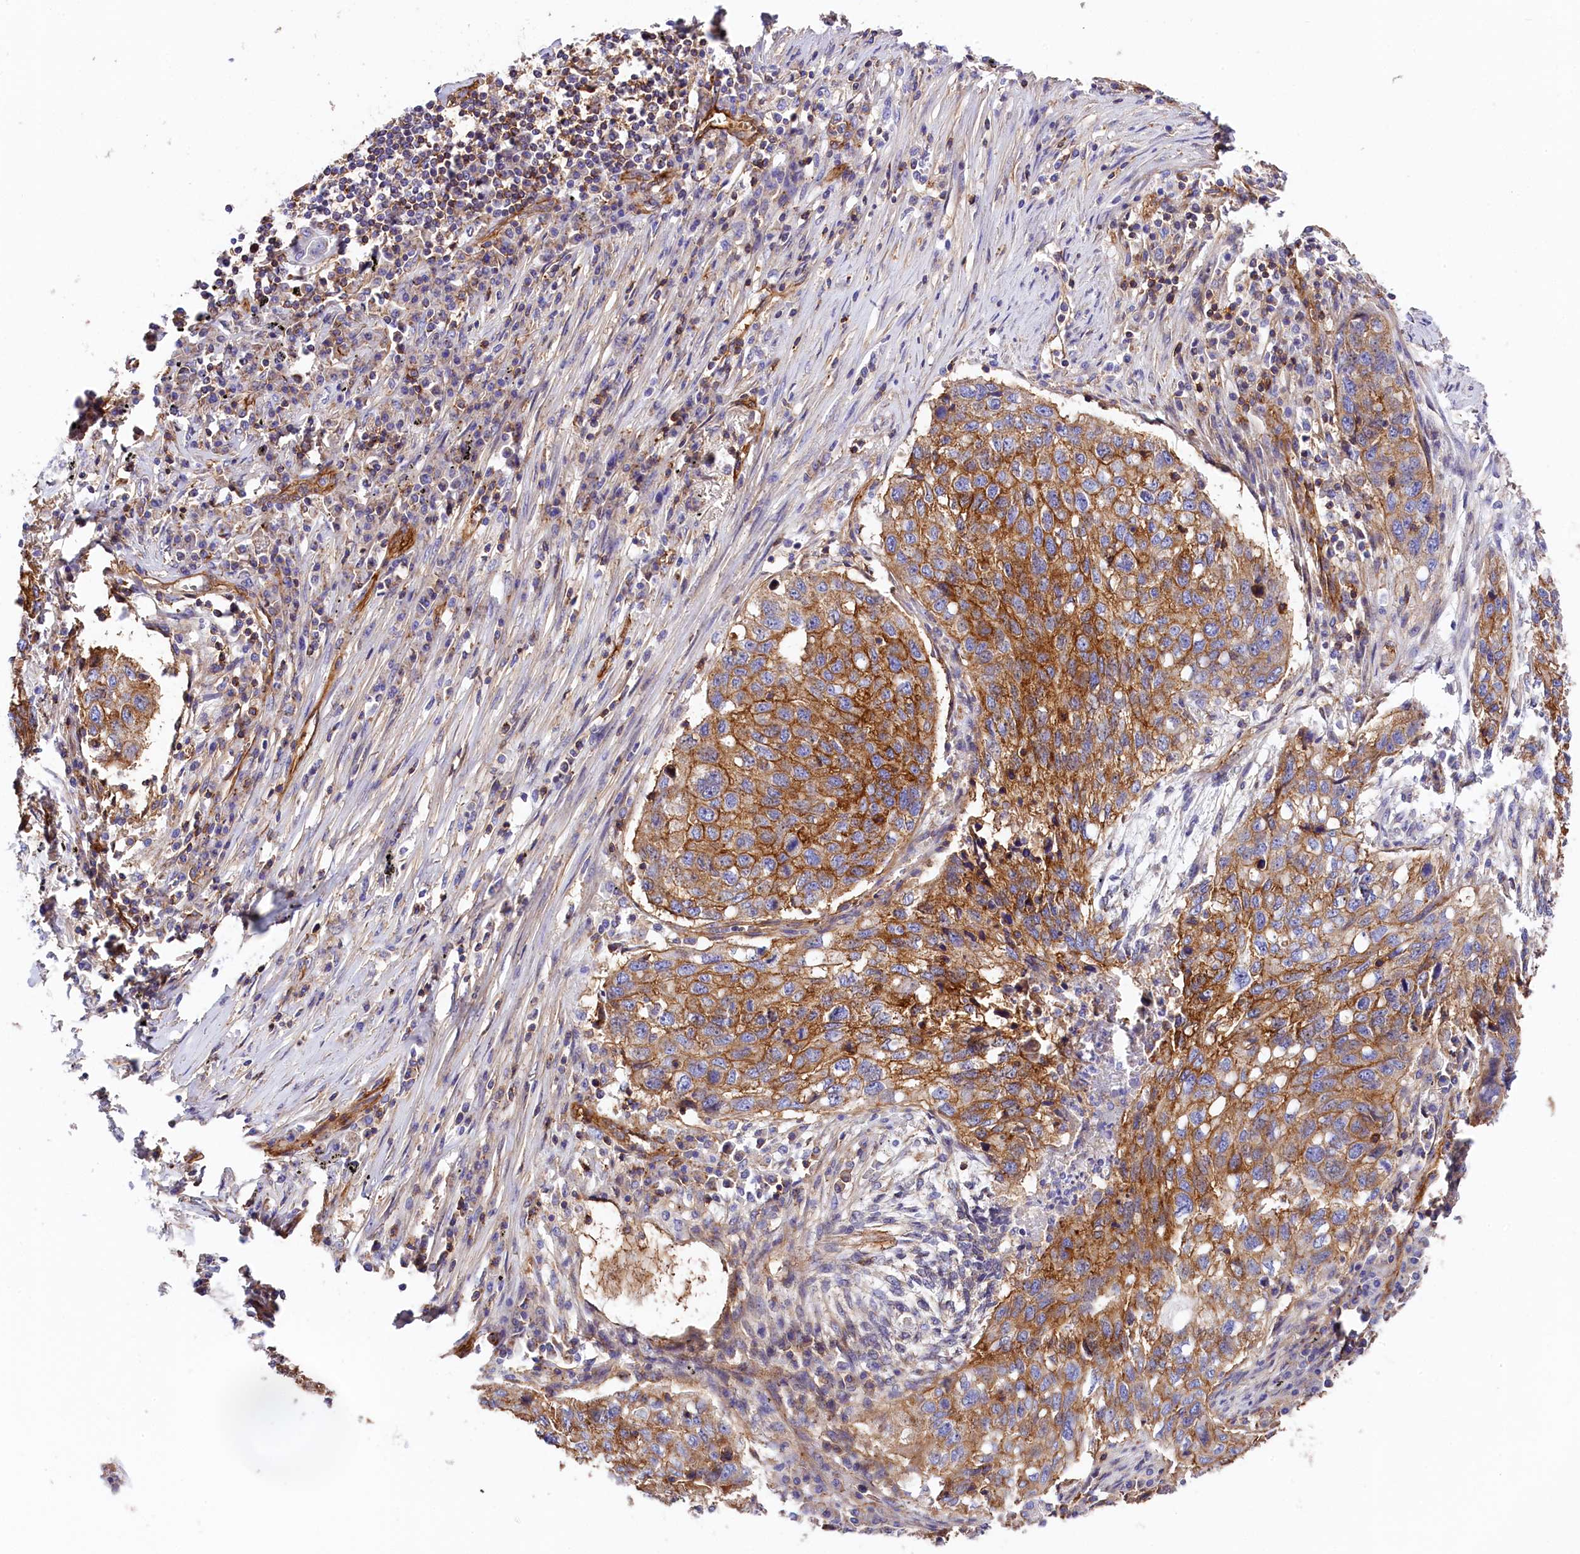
{"staining": {"intensity": "moderate", "quantity": ">75%", "location": "cytoplasmic/membranous"}, "tissue": "lung cancer", "cell_type": "Tumor cells", "image_type": "cancer", "snomed": [{"axis": "morphology", "description": "Squamous cell carcinoma, NOS"}, {"axis": "topography", "description": "Lung"}], "caption": "Immunohistochemical staining of human lung cancer exhibits medium levels of moderate cytoplasmic/membranous staining in approximately >75% of tumor cells. Using DAB (brown) and hematoxylin (blue) stains, captured at high magnification using brightfield microscopy.", "gene": "ATP2B4", "patient": {"sex": "female", "age": 63}}